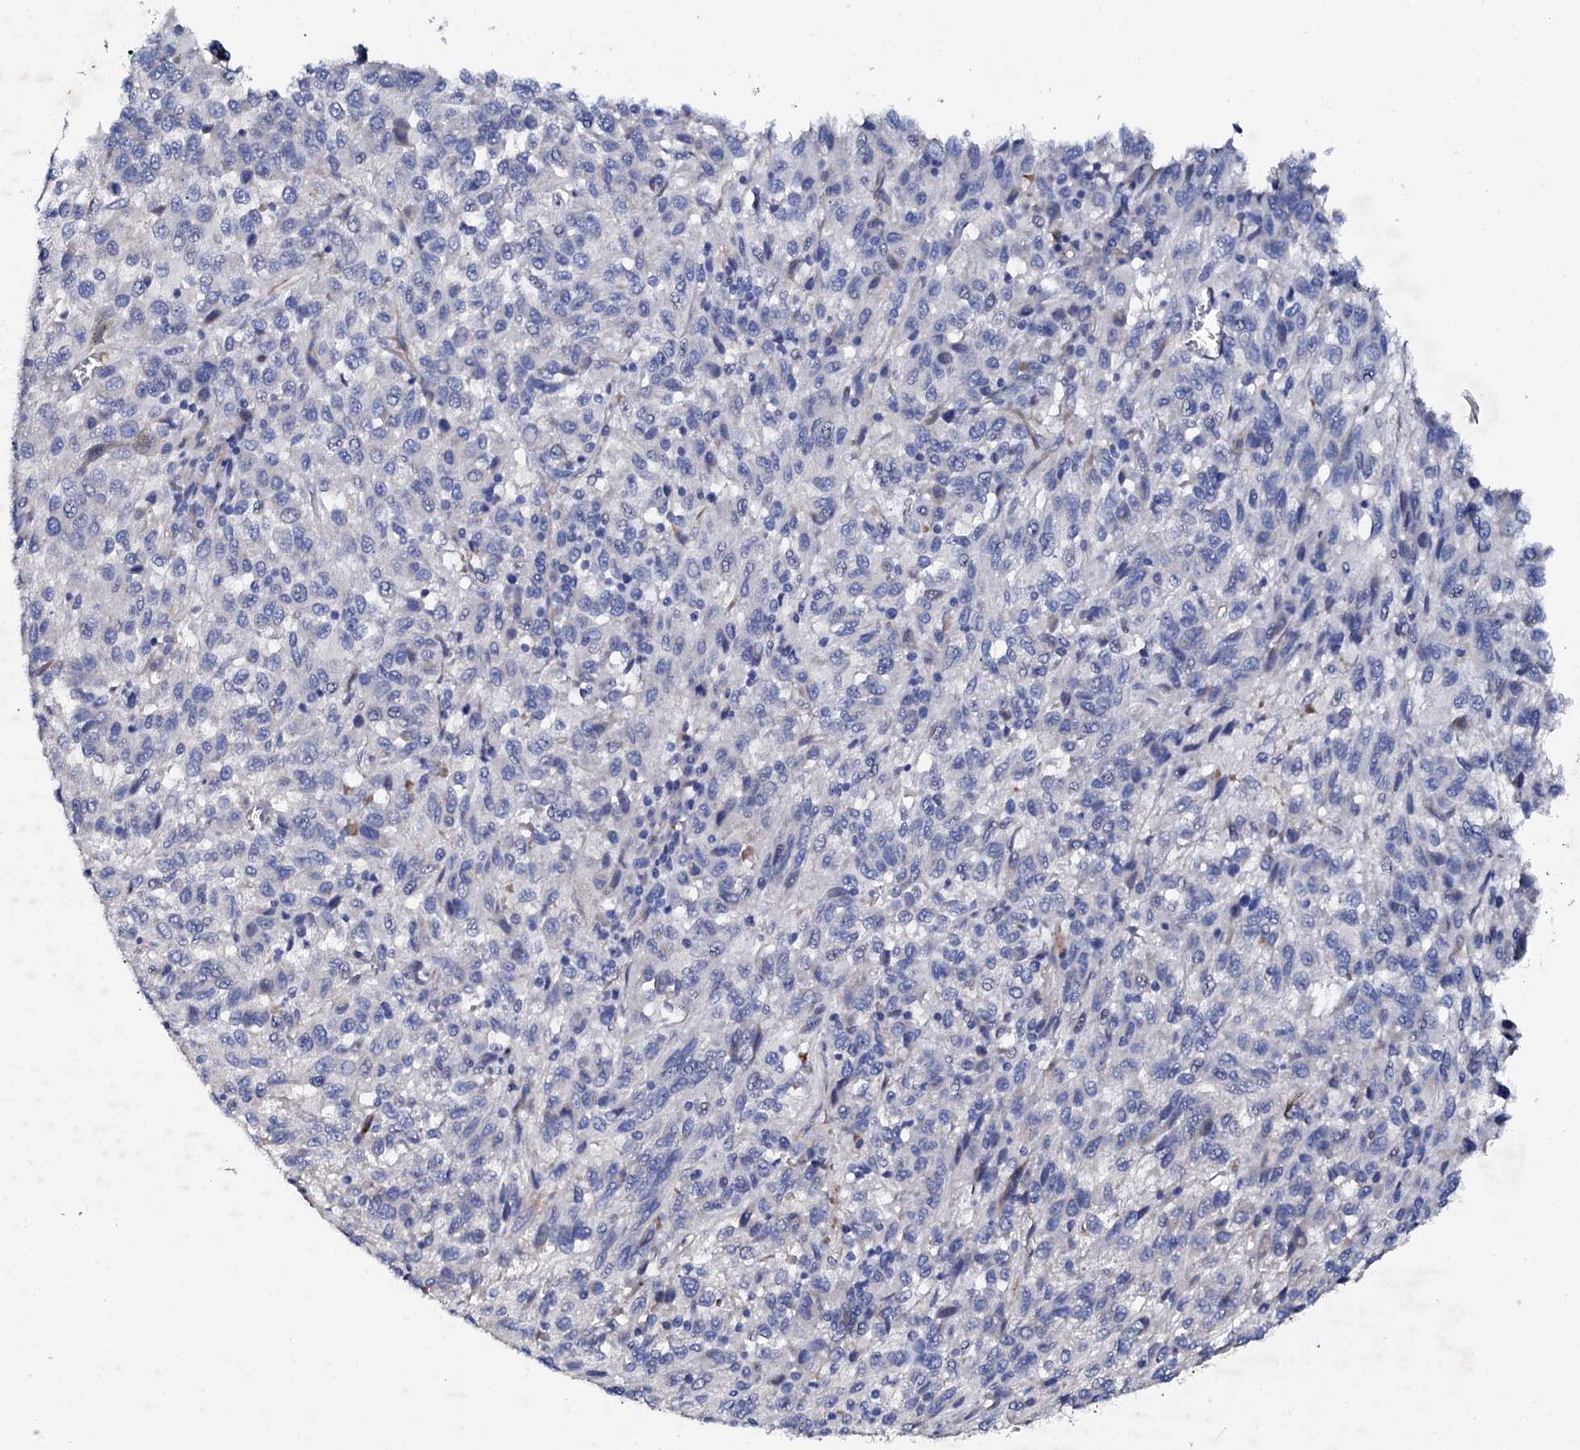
{"staining": {"intensity": "negative", "quantity": "none", "location": "none"}, "tissue": "melanoma", "cell_type": "Tumor cells", "image_type": "cancer", "snomed": [{"axis": "morphology", "description": "Malignant melanoma, Metastatic site"}, {"axis": "topography", "description": "Lung"}], "caption": "This is an immunohistochemistry photomicrograph of human malignant melanoma (metastatic site). There is no positivity in tumor cells.", "gene": "TRDN", "patient": {"sex": "male", "age": 64}}